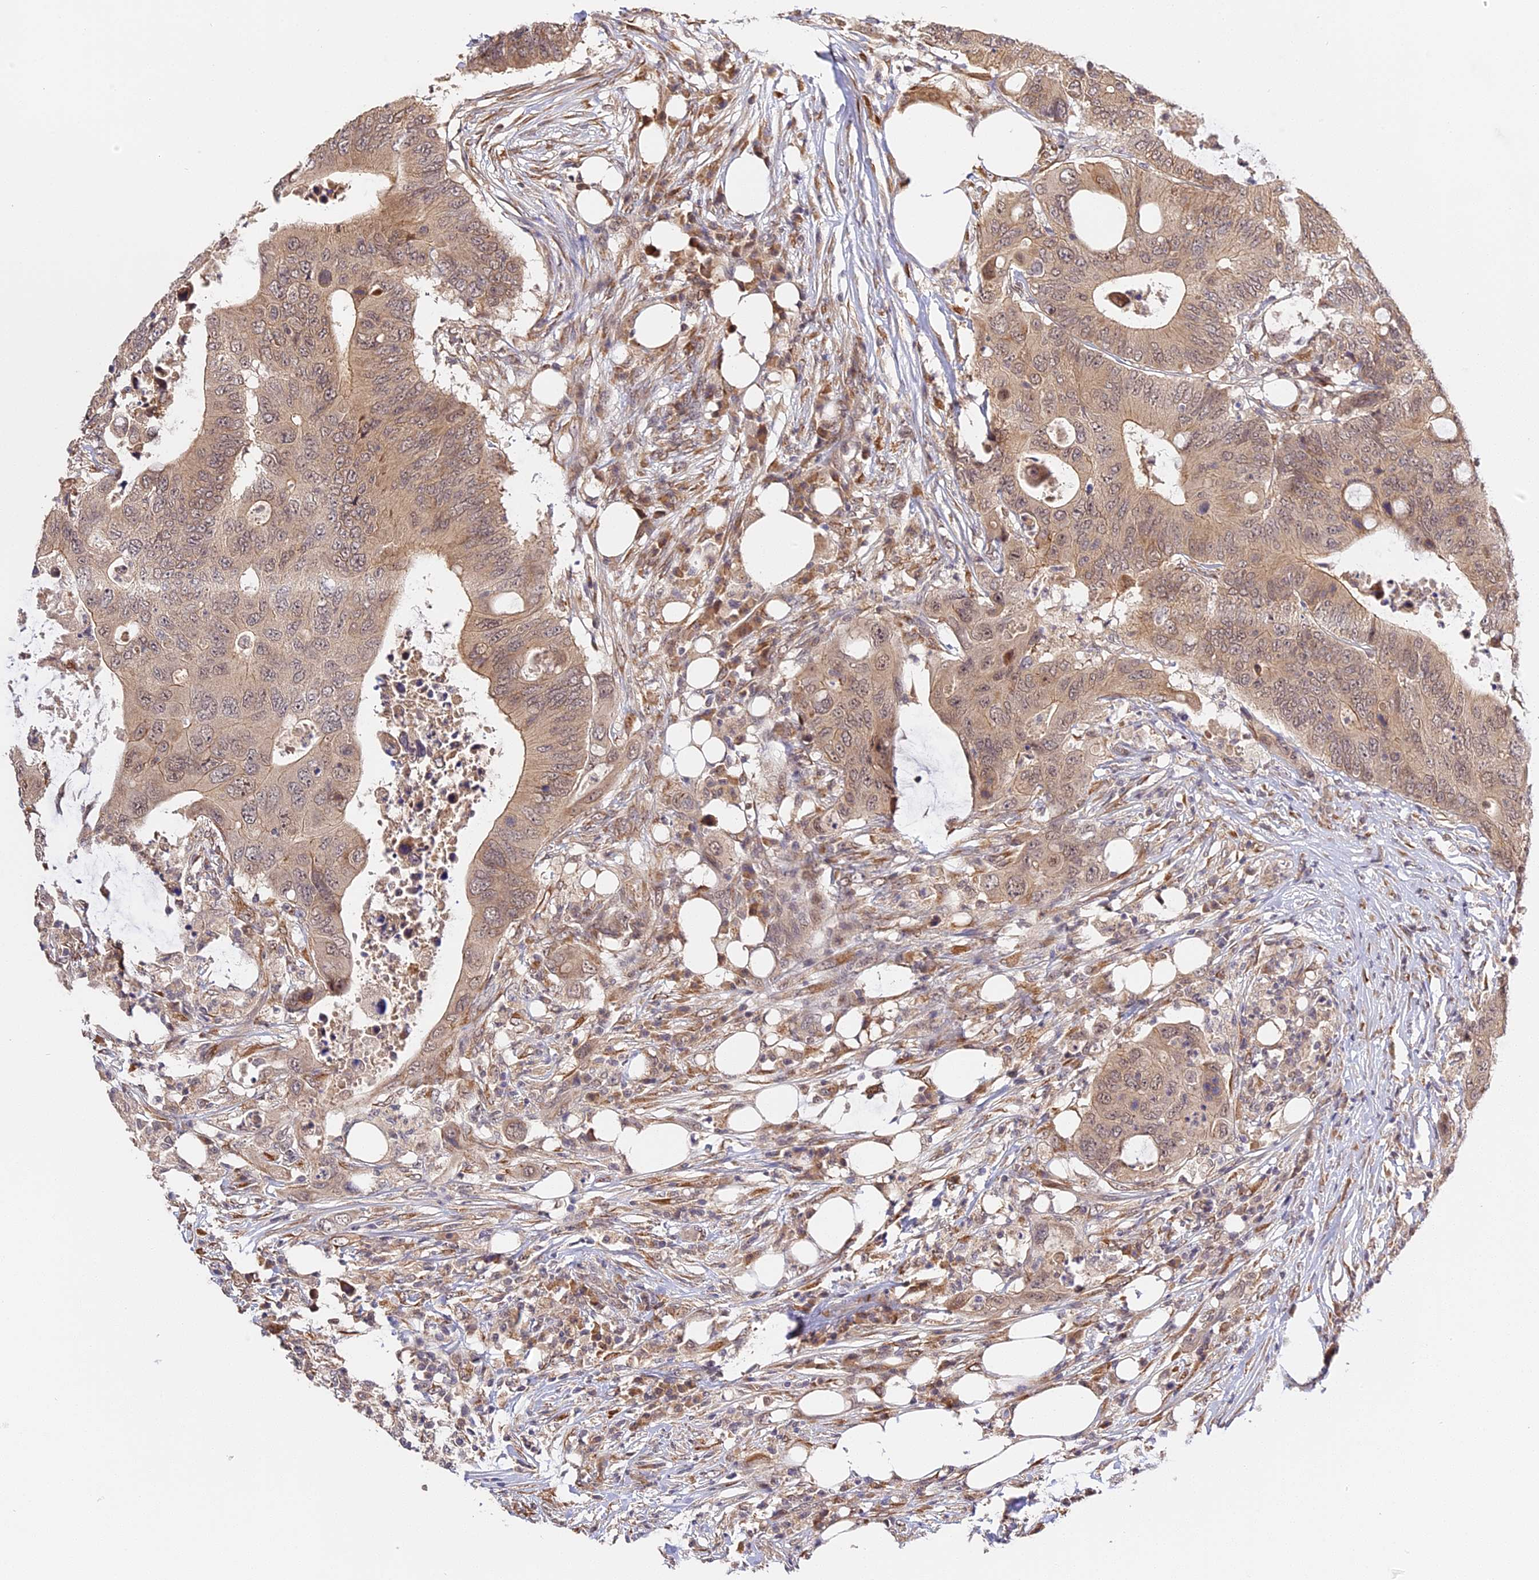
{"staining": {"intensity": "weak", "quantity": ">75%", "location": "cytoplasmic/membranous"}, "tissue": "colorectal cancer", "cell_type": "Tumor cells", "image_type": "cancer", "snomed": [{"axis": "morphology", "description": "Adenocarcinoma, NOS"}, {"axis": "topography", "description": "Colon"}], "caption": "The immunohistochemical stain labels weak cytoplasmic/membranous positivity in tumor cells of colorectal cancer (adenocarcinoma) tissue.", "gene": "IMPACT", "patient": {"sex": "male", "age": 71}}